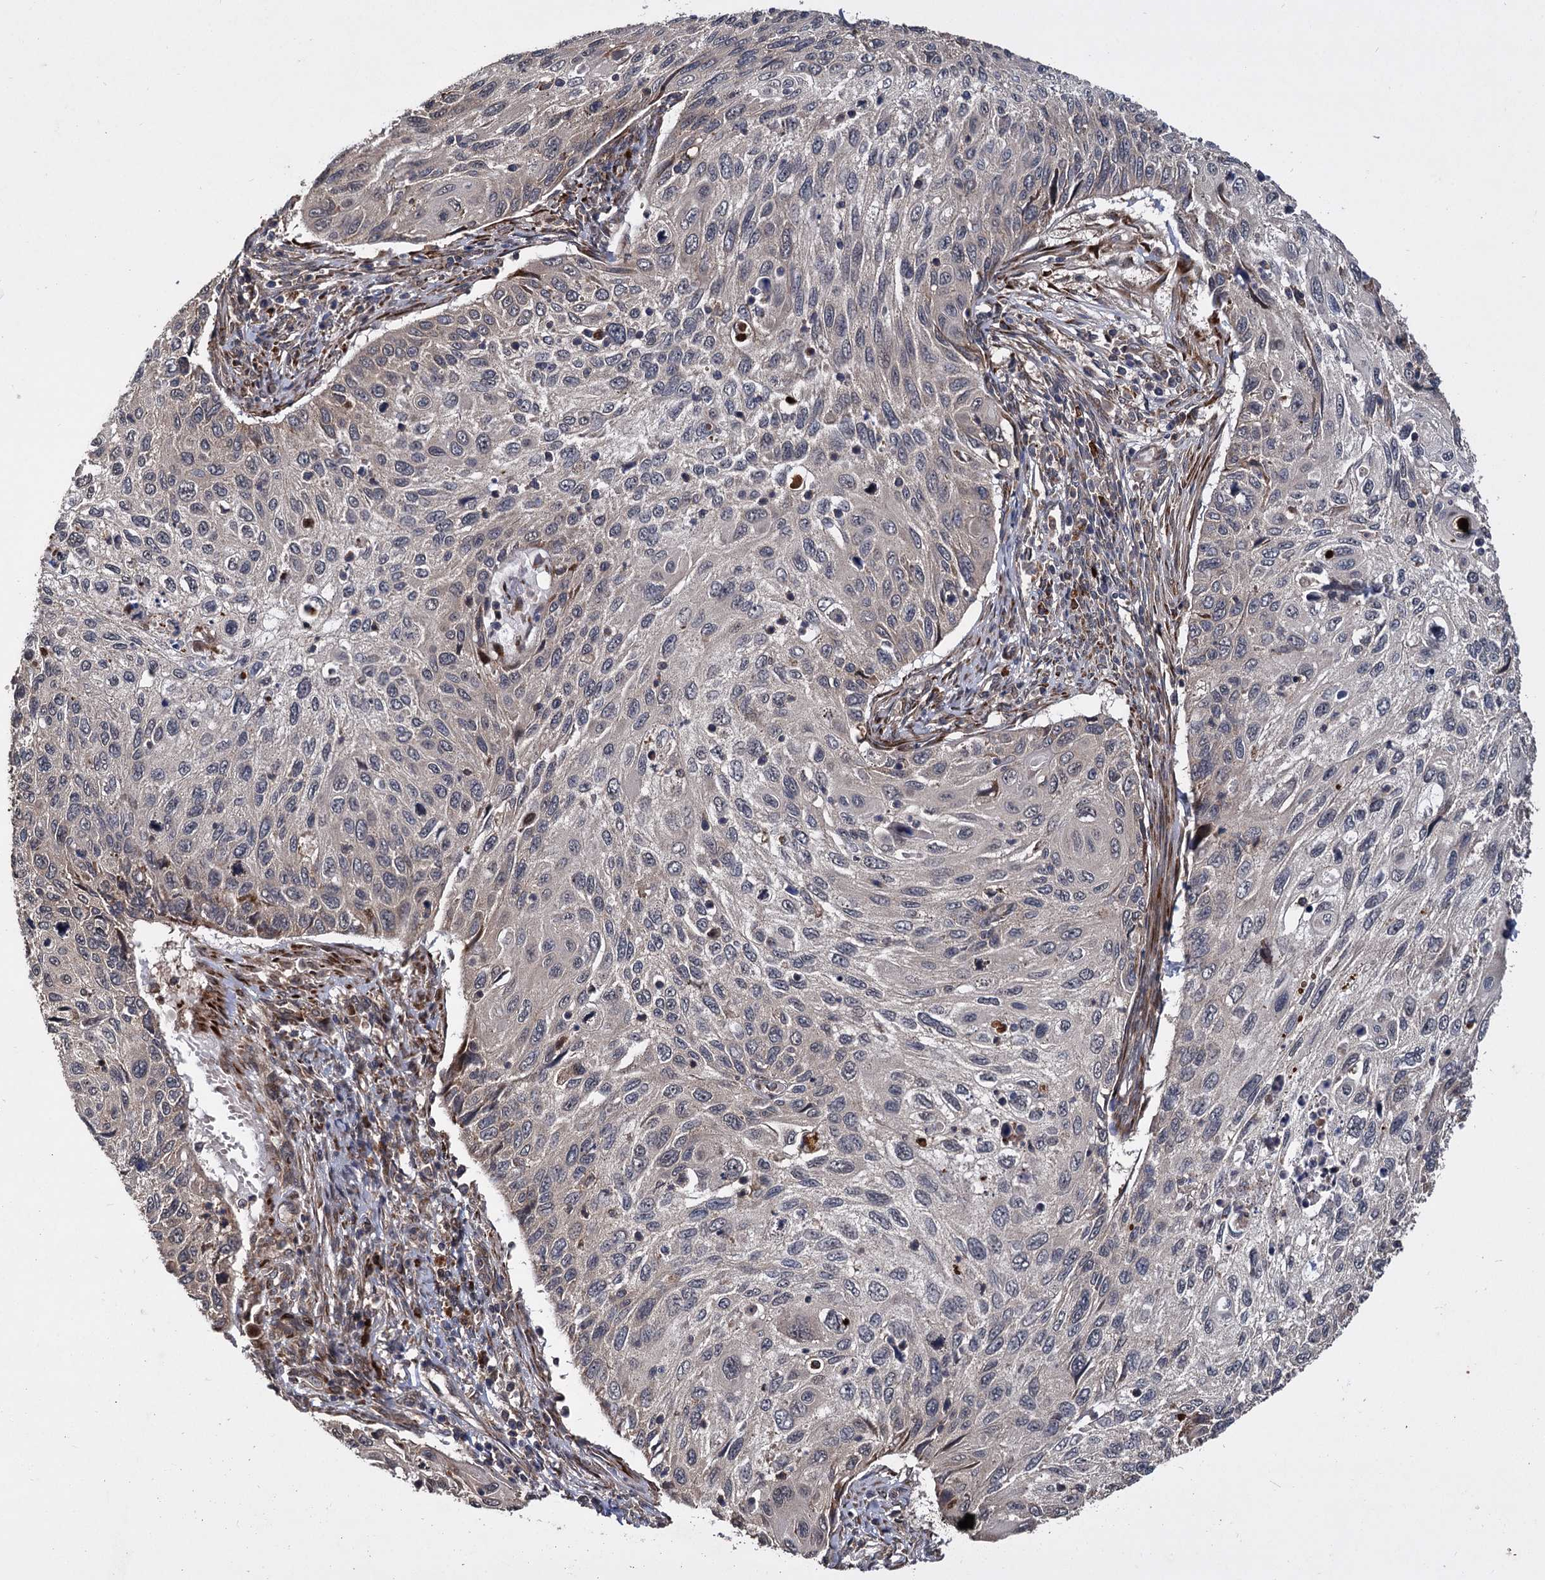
{"staining": {"intensity": "negative", "quantity": "none", "location": "none"}, "tissue": "cervical cancer", "cell_type": "Tumor cells", "image_type": "cancer", "snomed": [{"axis": "morphology", "description": "Squamous cell carcinoma, NOS"}, {"axis": "topography", "description": "Cervix"}], "caption": "Micrograph shows no significant protein expression in tumor cells of squamous cell carcinoma (cervical).", "gene": "INPPL1", "patient": {"sex": "female", "age": 70}}